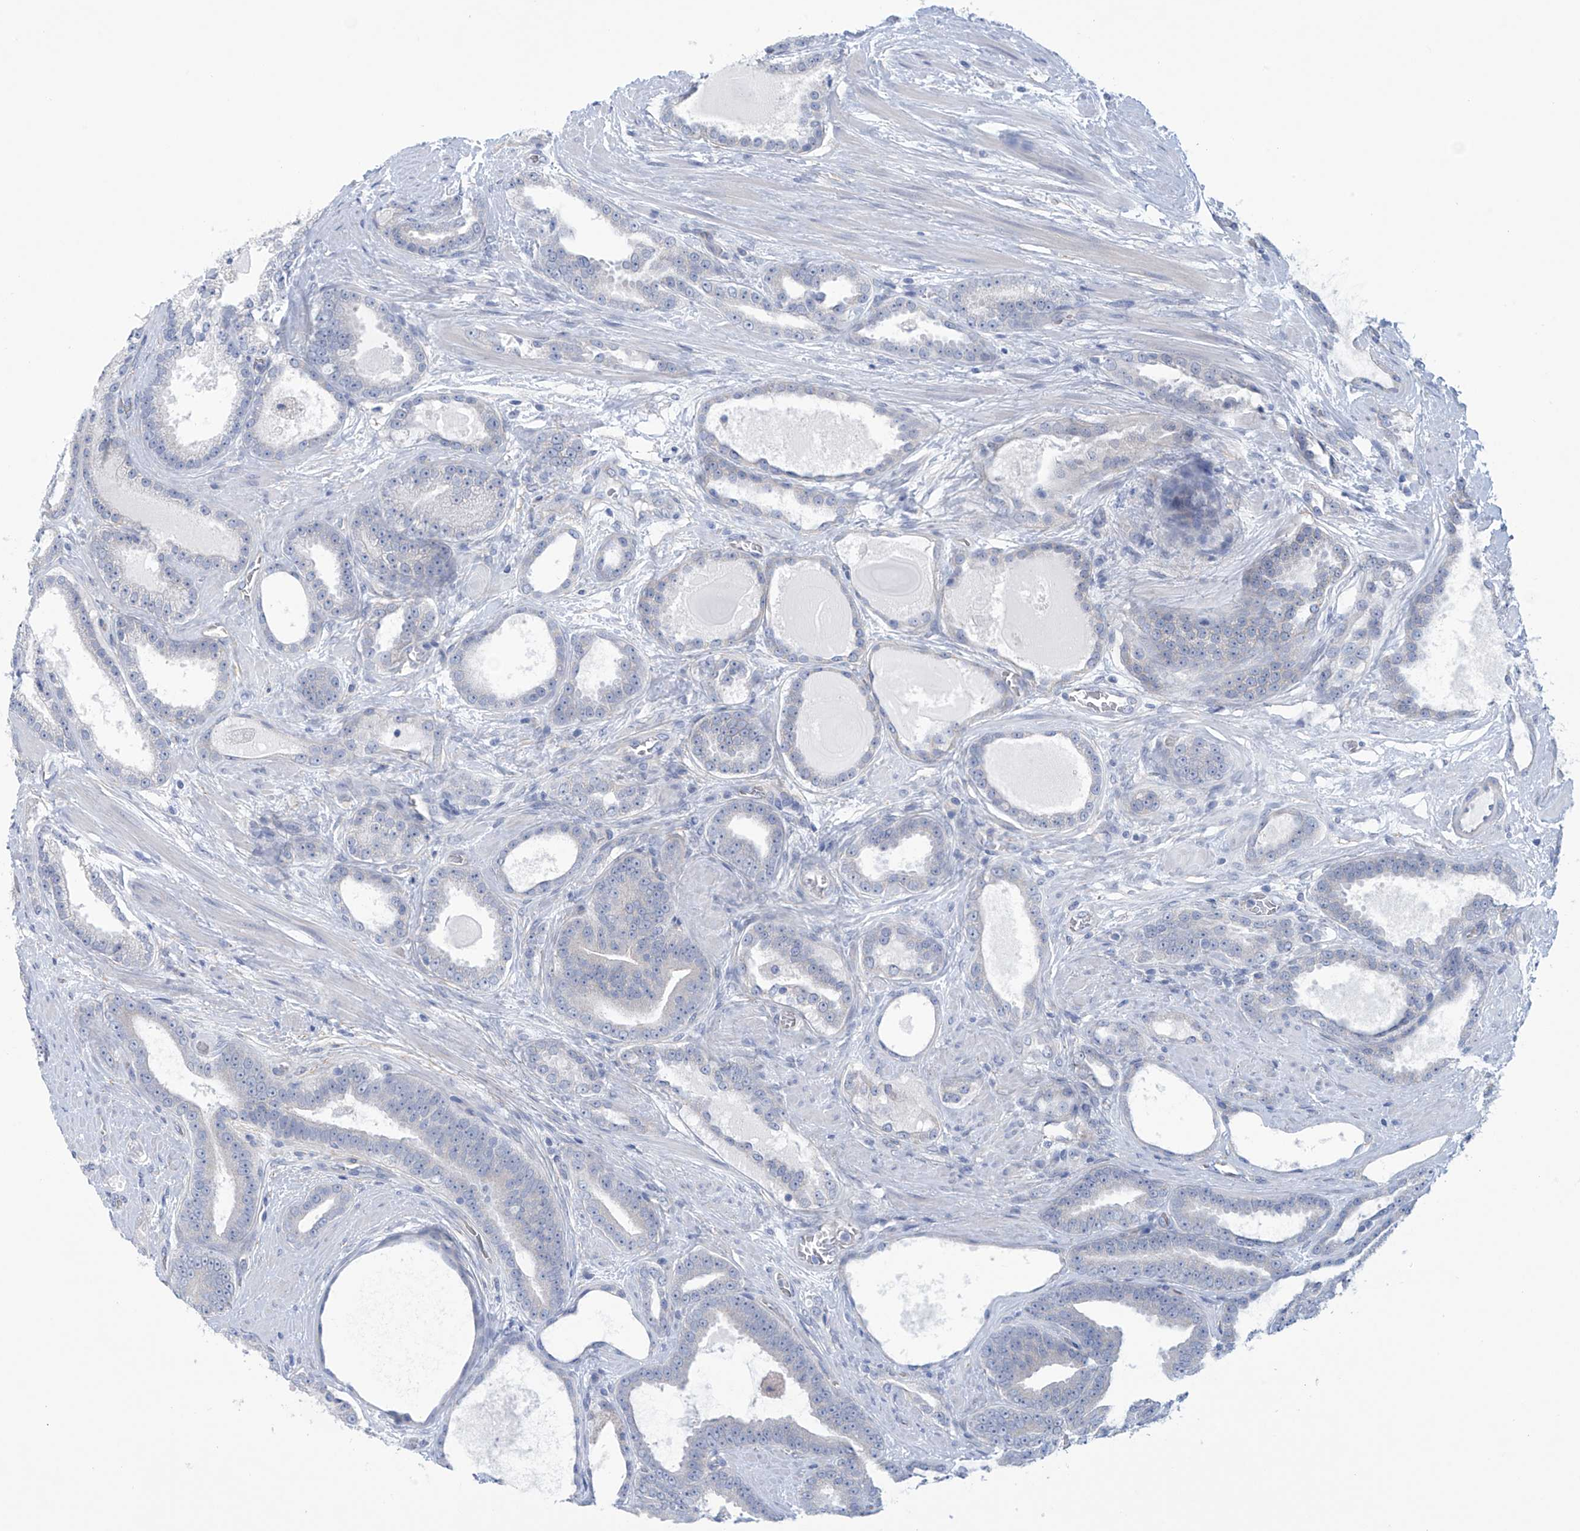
{"staining": {"intensity": "negative", "quantity": "none", "location": "none"}, "tissue": "prostate cancer", "cell_type": "Tumor cells", "image_type": "cancer", "snomed": [{"axis": "morphology", "description": "Adenocarcinoma, High grade"}, {"axis": "topography", "description": "Prostate"}], "caption": "Tumor cells are negative for brown protein staining in prostate high-grade adenocarcinoma.", "gene": "ABHD13", "patient": {"sex": "male", "age": 60}}